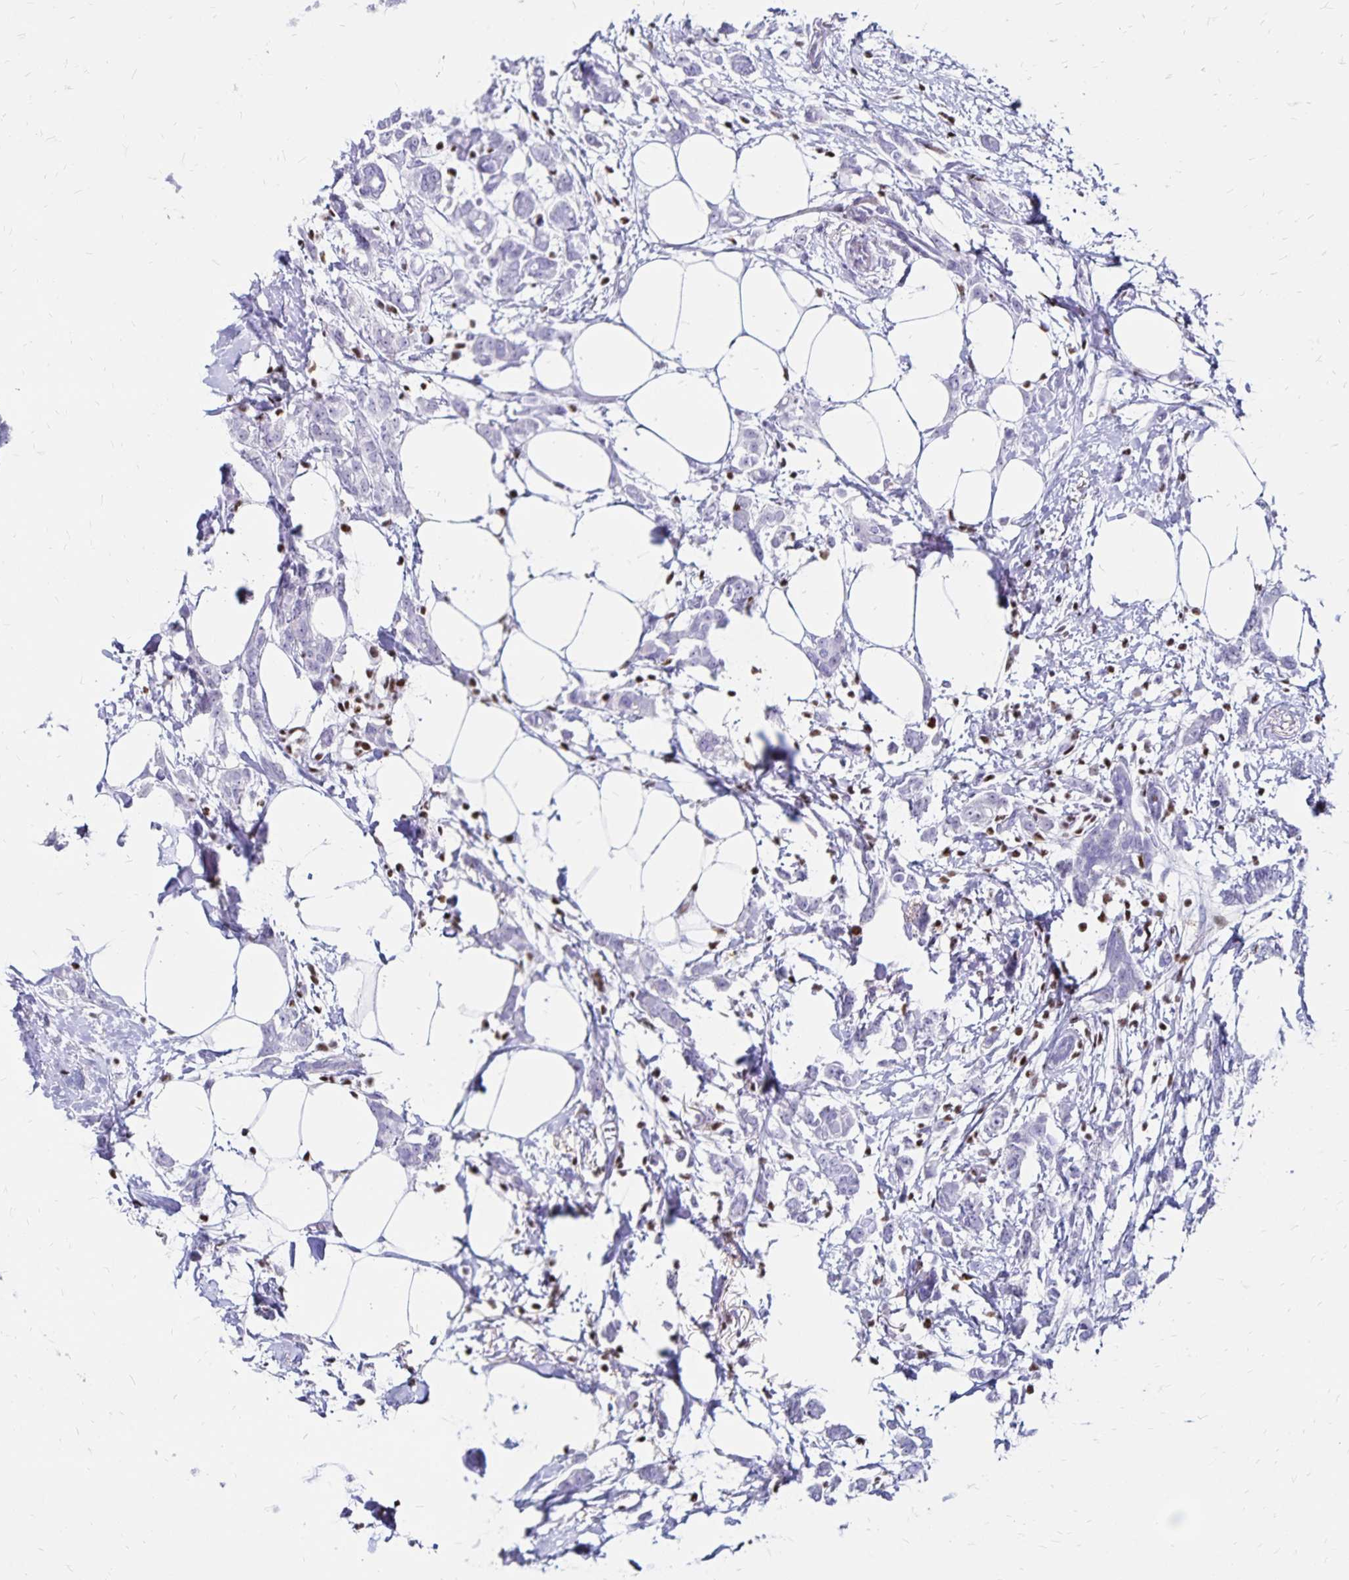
{"staining": {"intensity": "negative", "quantity": "none", "location": "none"}, "tissue": "breast cancer", "cell_type": "Tumor cells", "image_type": "cancer", "snomed": [{"axis": "morphology", "description": "Duct carcinoma"}, {"axis": "topography", "description": "Breast"}], "caption": "Immunohistochemistry photomicrograph of neoplastic tissue: intraductal carcinoma (breast) stained with DAB displays no significant protein expression in tumor cells.", "gene": "IKZF1", "patient": {"sex": "female", "age": 40}}